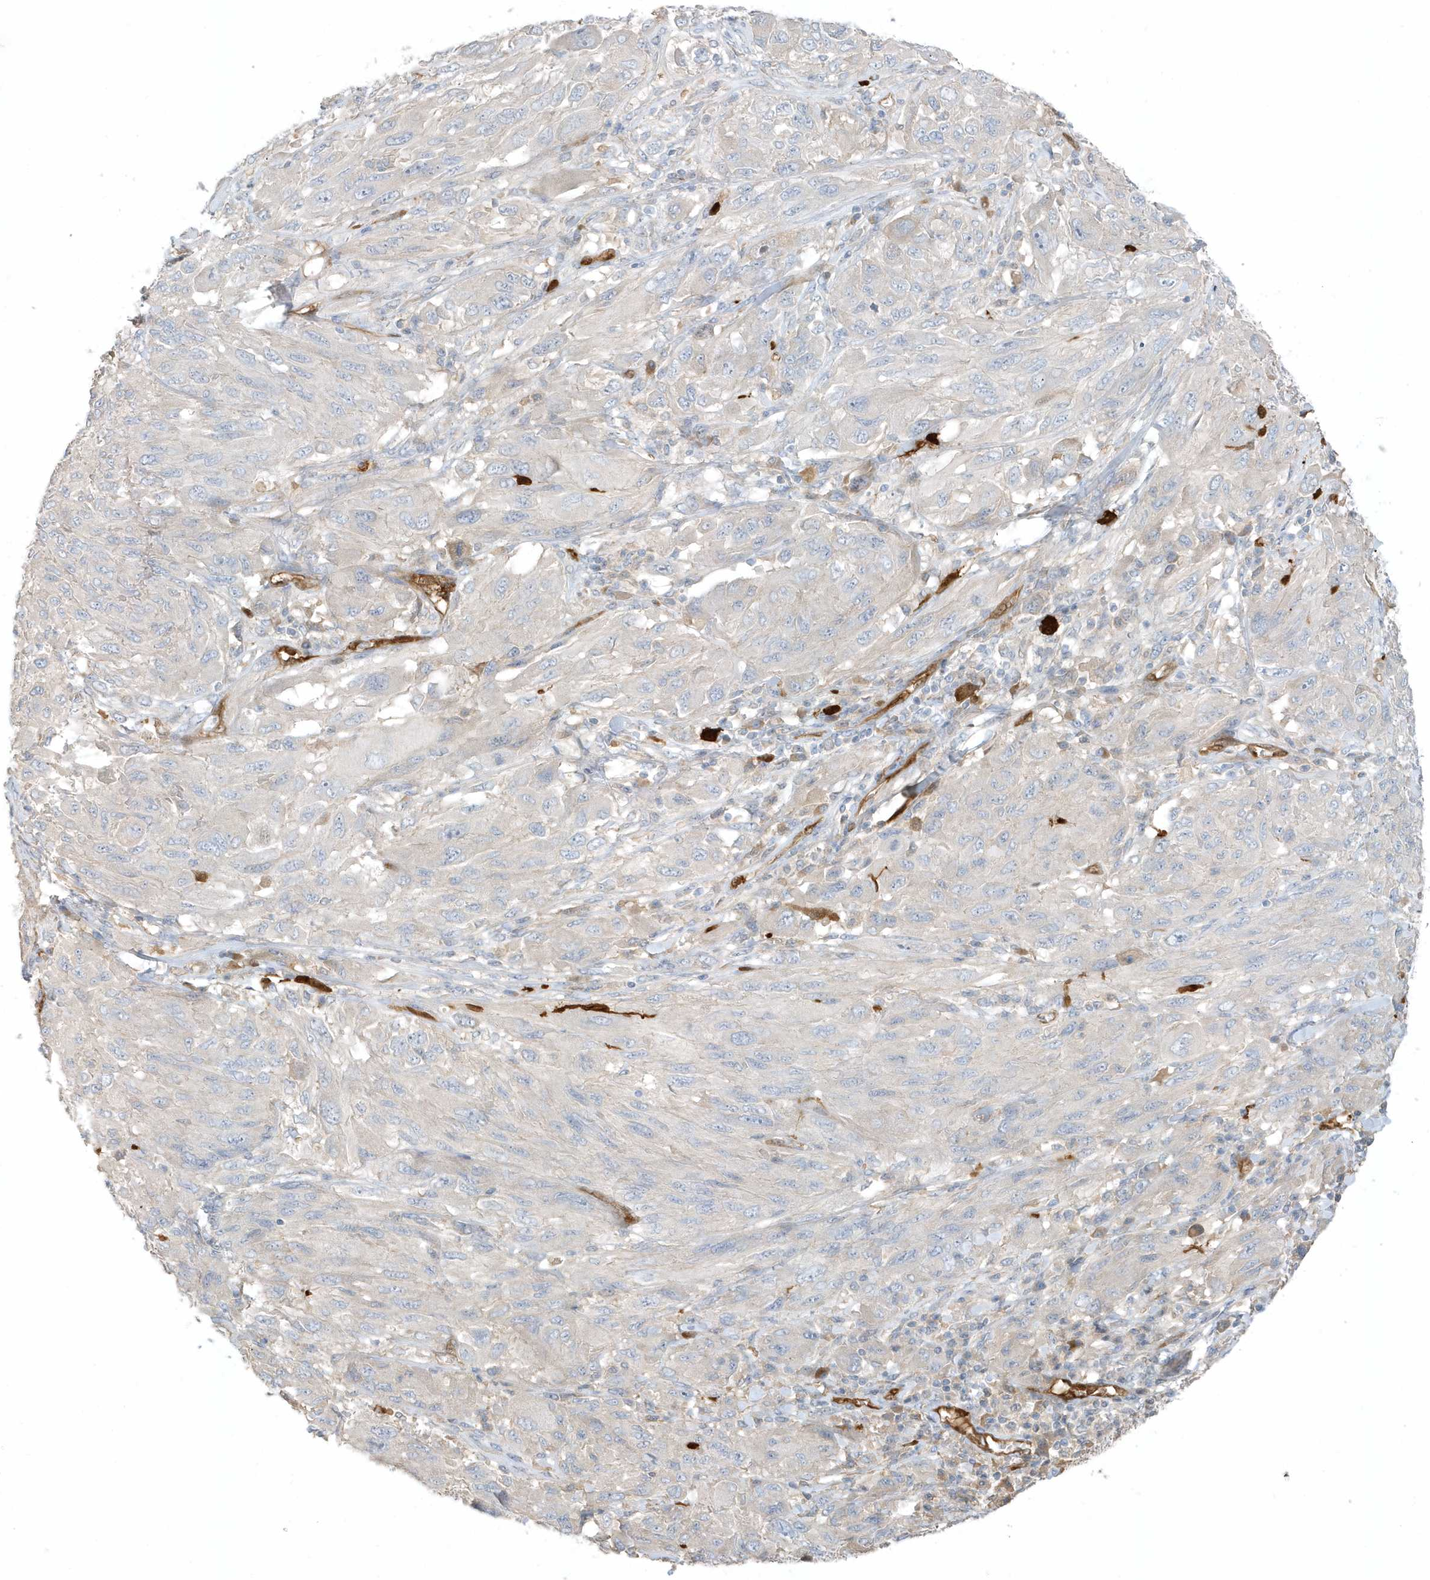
{"staining": {"intensity": "negative", "quantity": "none", "location": "none"}, "tissue": "melanoma", "cell_type": "Tumor cells", "image_type": "cancer", "snomed": [{"axis": "morphology", "description": "Malignant melanoma, NOS"}, {"axis": "topography", "description": "Skin"}], "caption": "High magnification brightfield microscopy of malignant melanoma stained with DAB (brown) and counterstained with hematoxylin (blue): tumor cells show no significant positivity.", "gene": "USP53", "patient": {"sex": "female", "age": 91}}